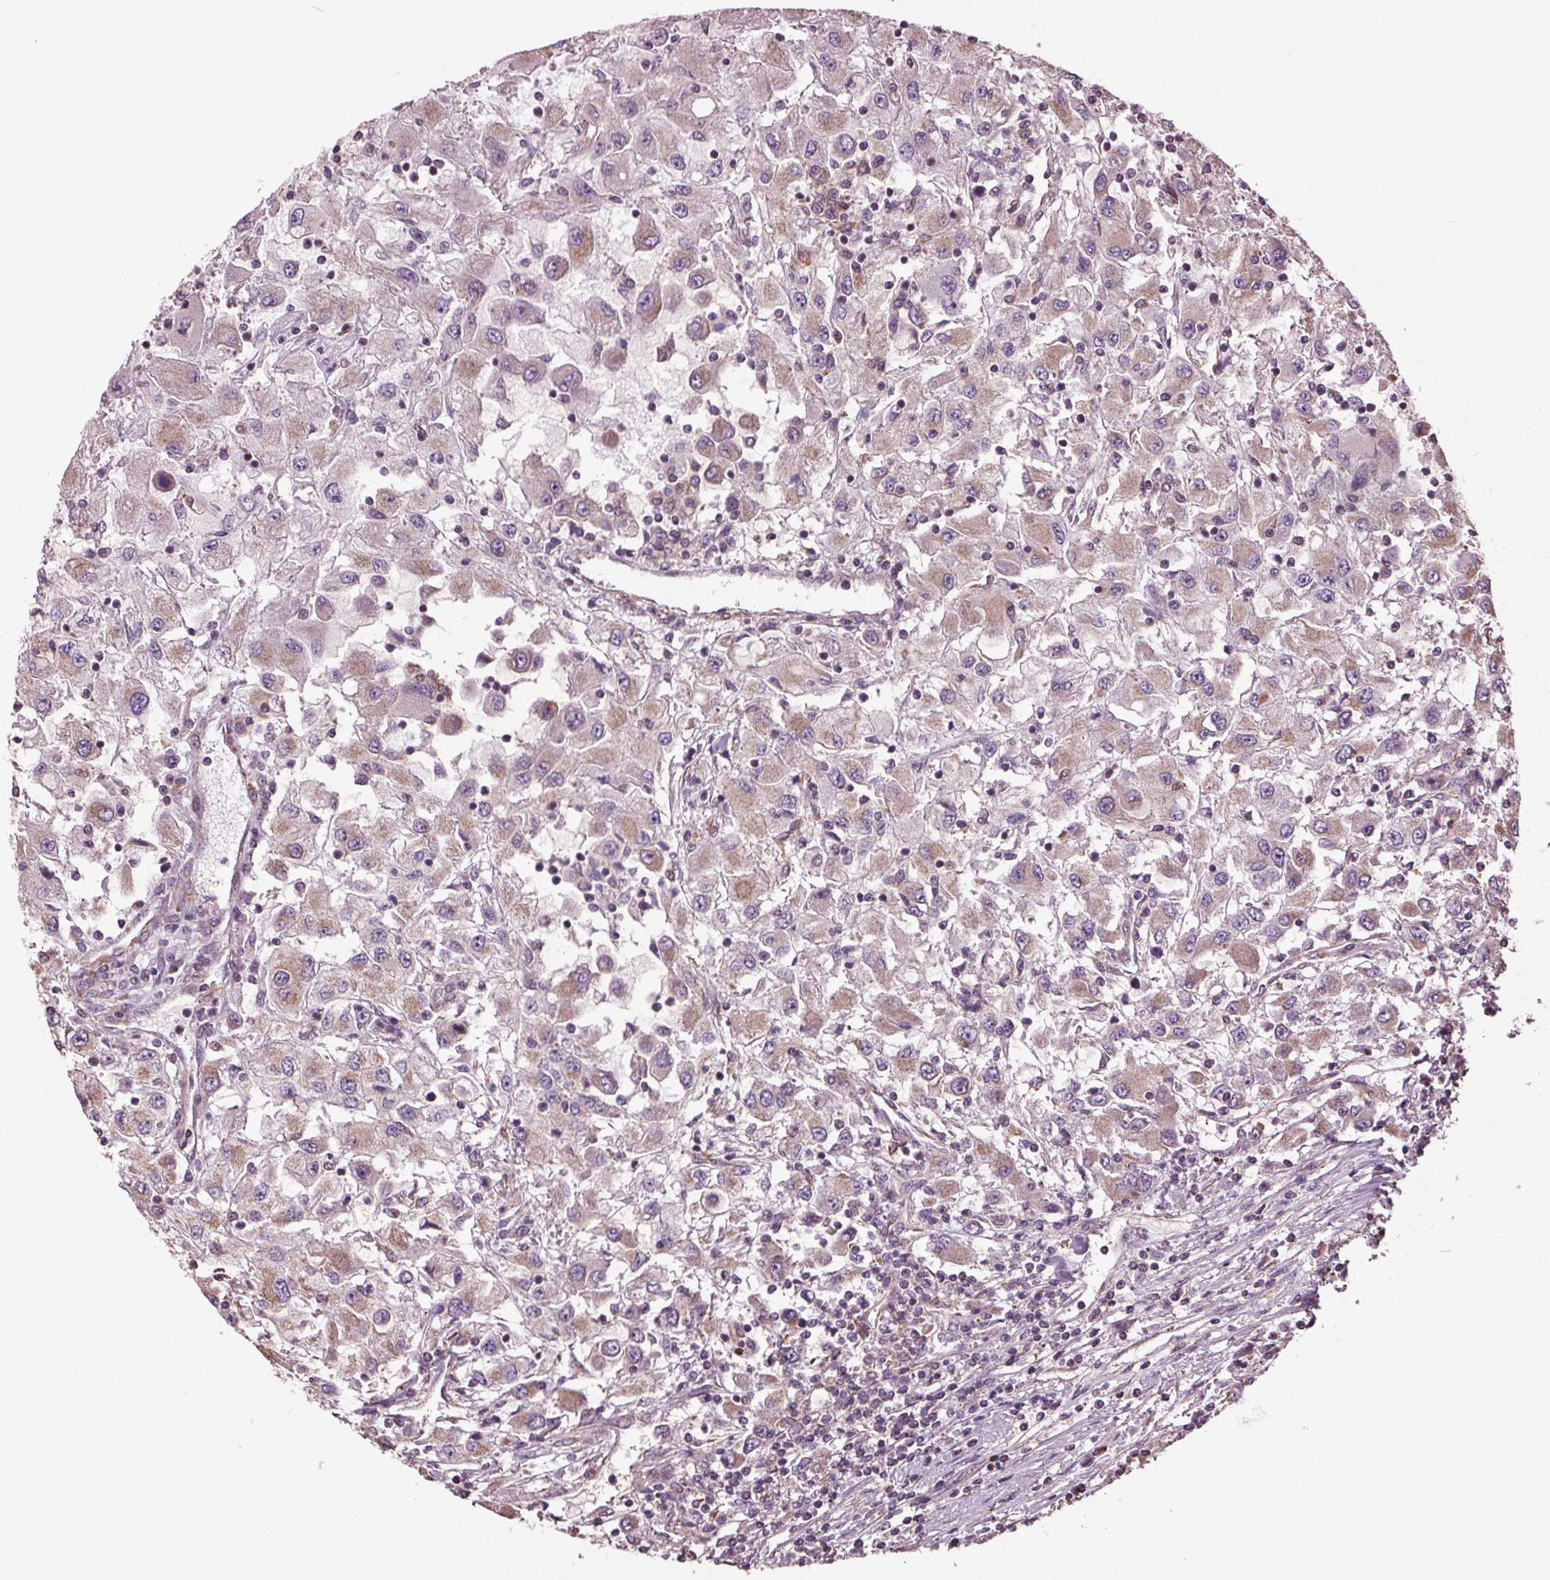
{"staining": {"intensity": "weak", "quantity": "<25%", "location": "cytoplasmic/membranous"}, "tissue": "renal cancer", "cell_type": "Tumor cells", "image_type": "cancer", "snomed": [{"axis": "morphology", "description": "Adenocarcinoma, NOS"}, {"axis": "topography", "description": "Kidney"}], "caption": "There is no significant staining in tumor cells of renal cancer (adenocarcinoma). (DAB (3,3'-diaminobenzidine) immunohistochemistry (IHC) visualized using brightfield microscopy, high magnification).", "gene": "RNPEP", "patient": {"sex": "female", "age": 67}}